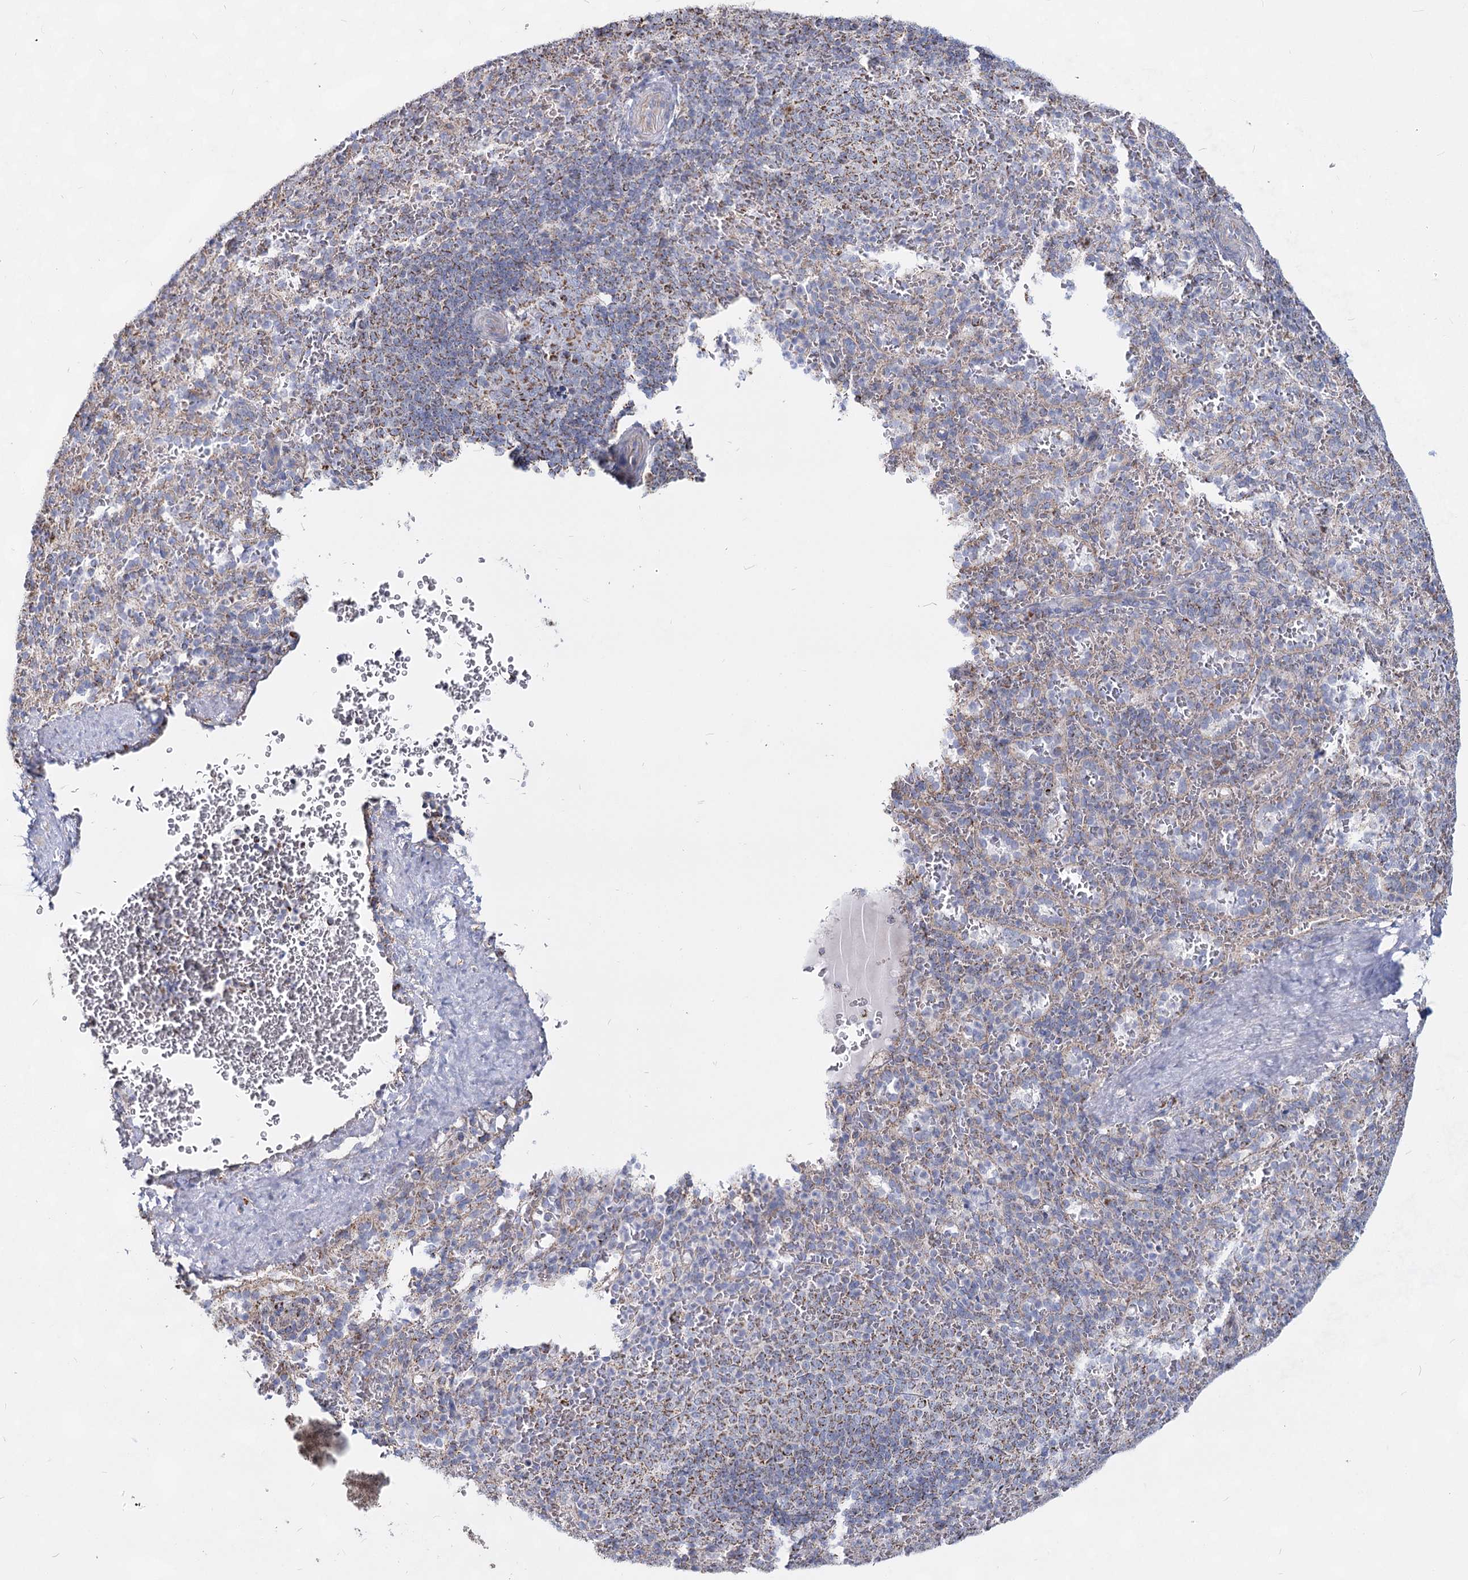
{"staining": {"intensity": "weak", "quantity": "<25%", "location": "cytoplasmic/membranous"}, "tissue": "spleen", "cell_type": "Cells in red pulp", "image_type": "normal", "snomed": [{"axis": "morphology", "description": "Normal tissue, NOS"}, {"axis": "topography", "description": "Spleen"}], "caption": "This is an IHC histopathology image of benign human spleen. There is no positivity in cells in red pulp.", "gene": "CCDC73", "patient": {"sex": "female", "age": 21}}